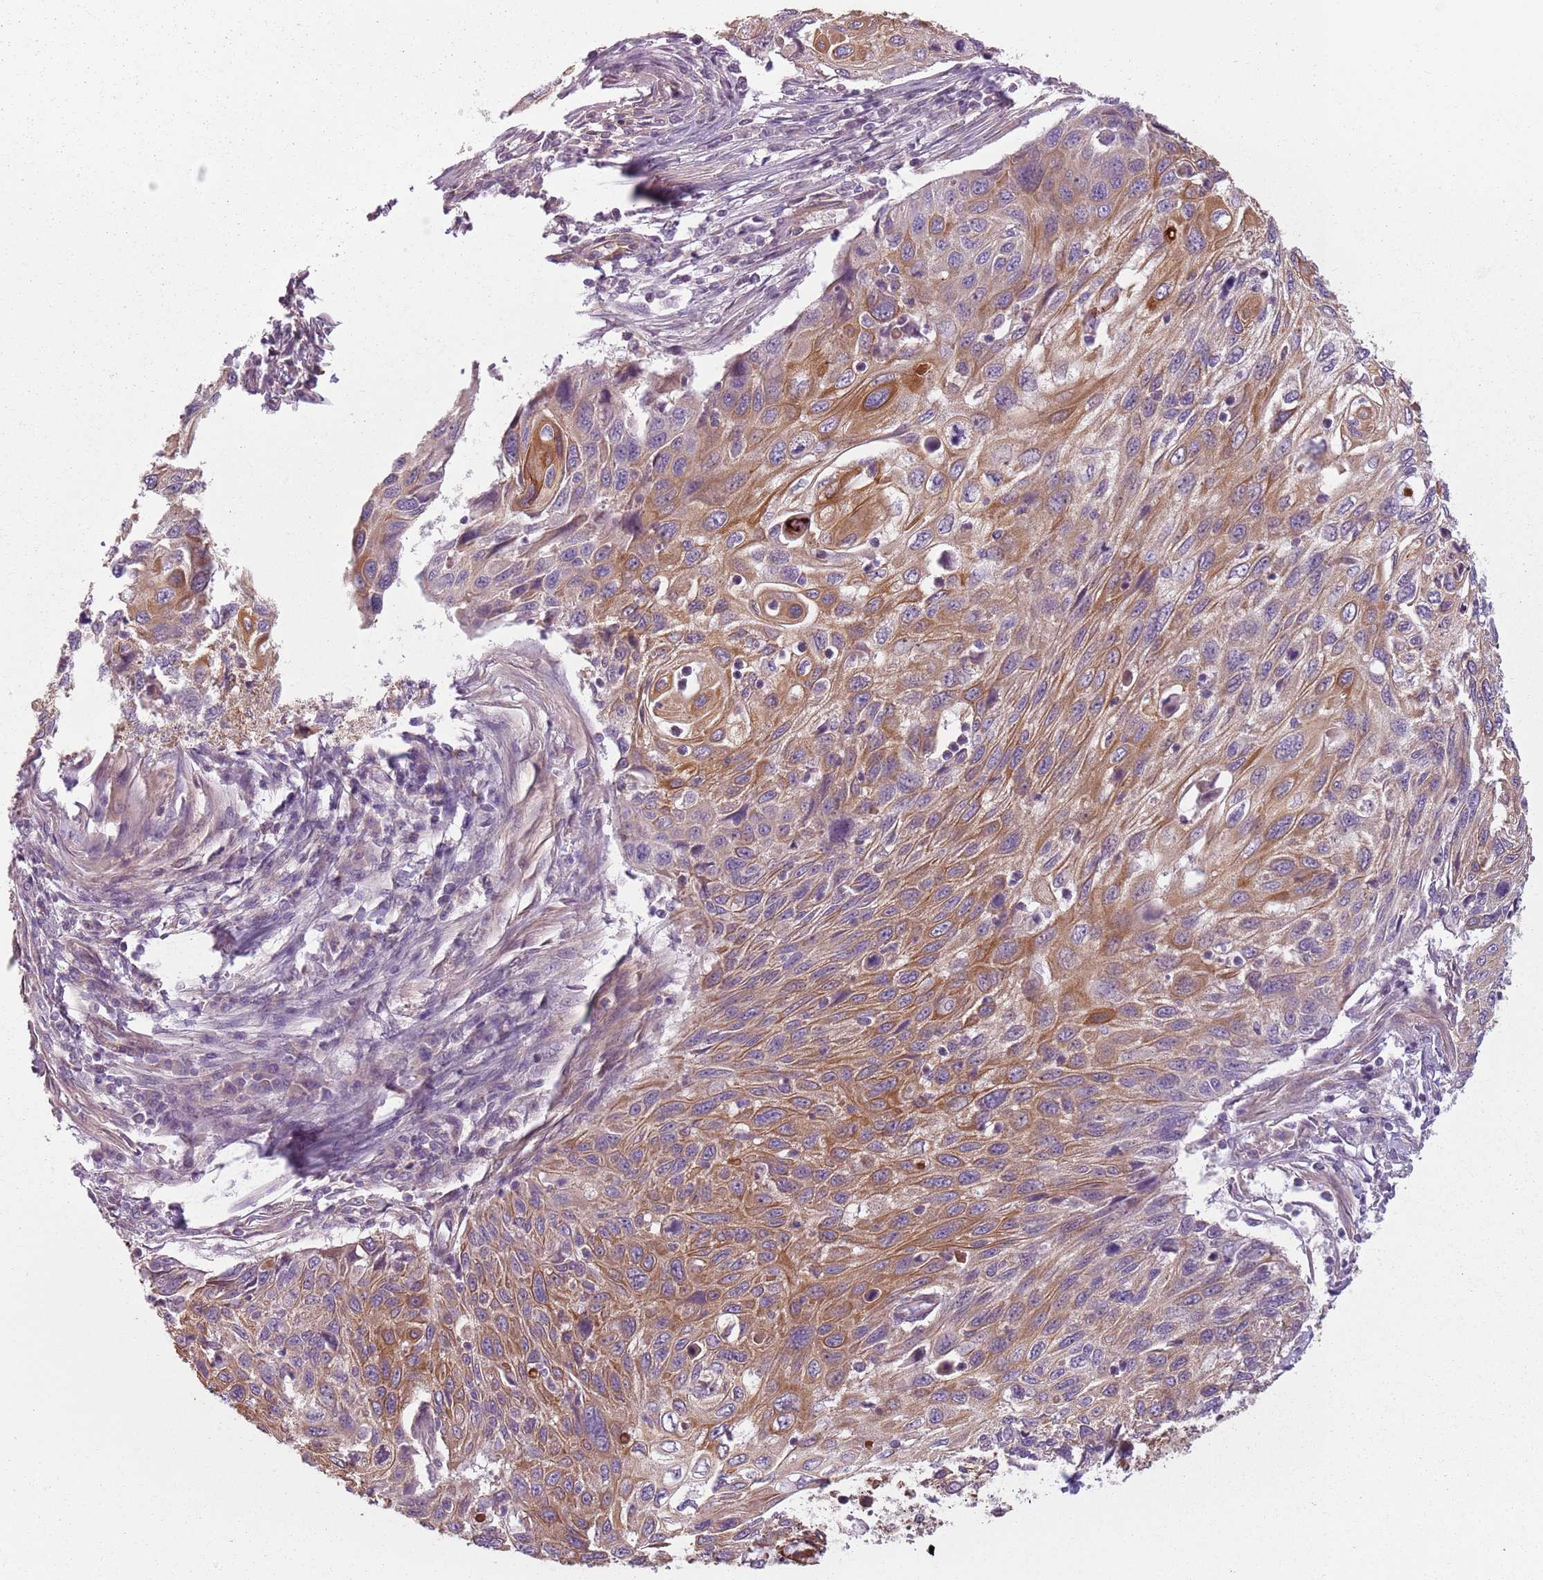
{"staining": {"intensity": "moderate", "quantity": ">75%", "location": "cytoplasmic/membranous"}, "tissue": "cervical cancer", "cell_type": "Tumor cells", "image_type": "cancer", "snomed": [{"axis": "morphology", "description": "Squamous cell carcinoma, NOS"}, {"axis": "topography", "description": "Cervix"}], "caption": "Human cervical cancer (squamous cell carcinoma) stained for a protein (brown) demonstrates moderate cytoplasmic/membranous positive positivity in about >75% of tumor cells.", "gene": "TLCD2", "patient": {"sex": "female", "age": 70}}